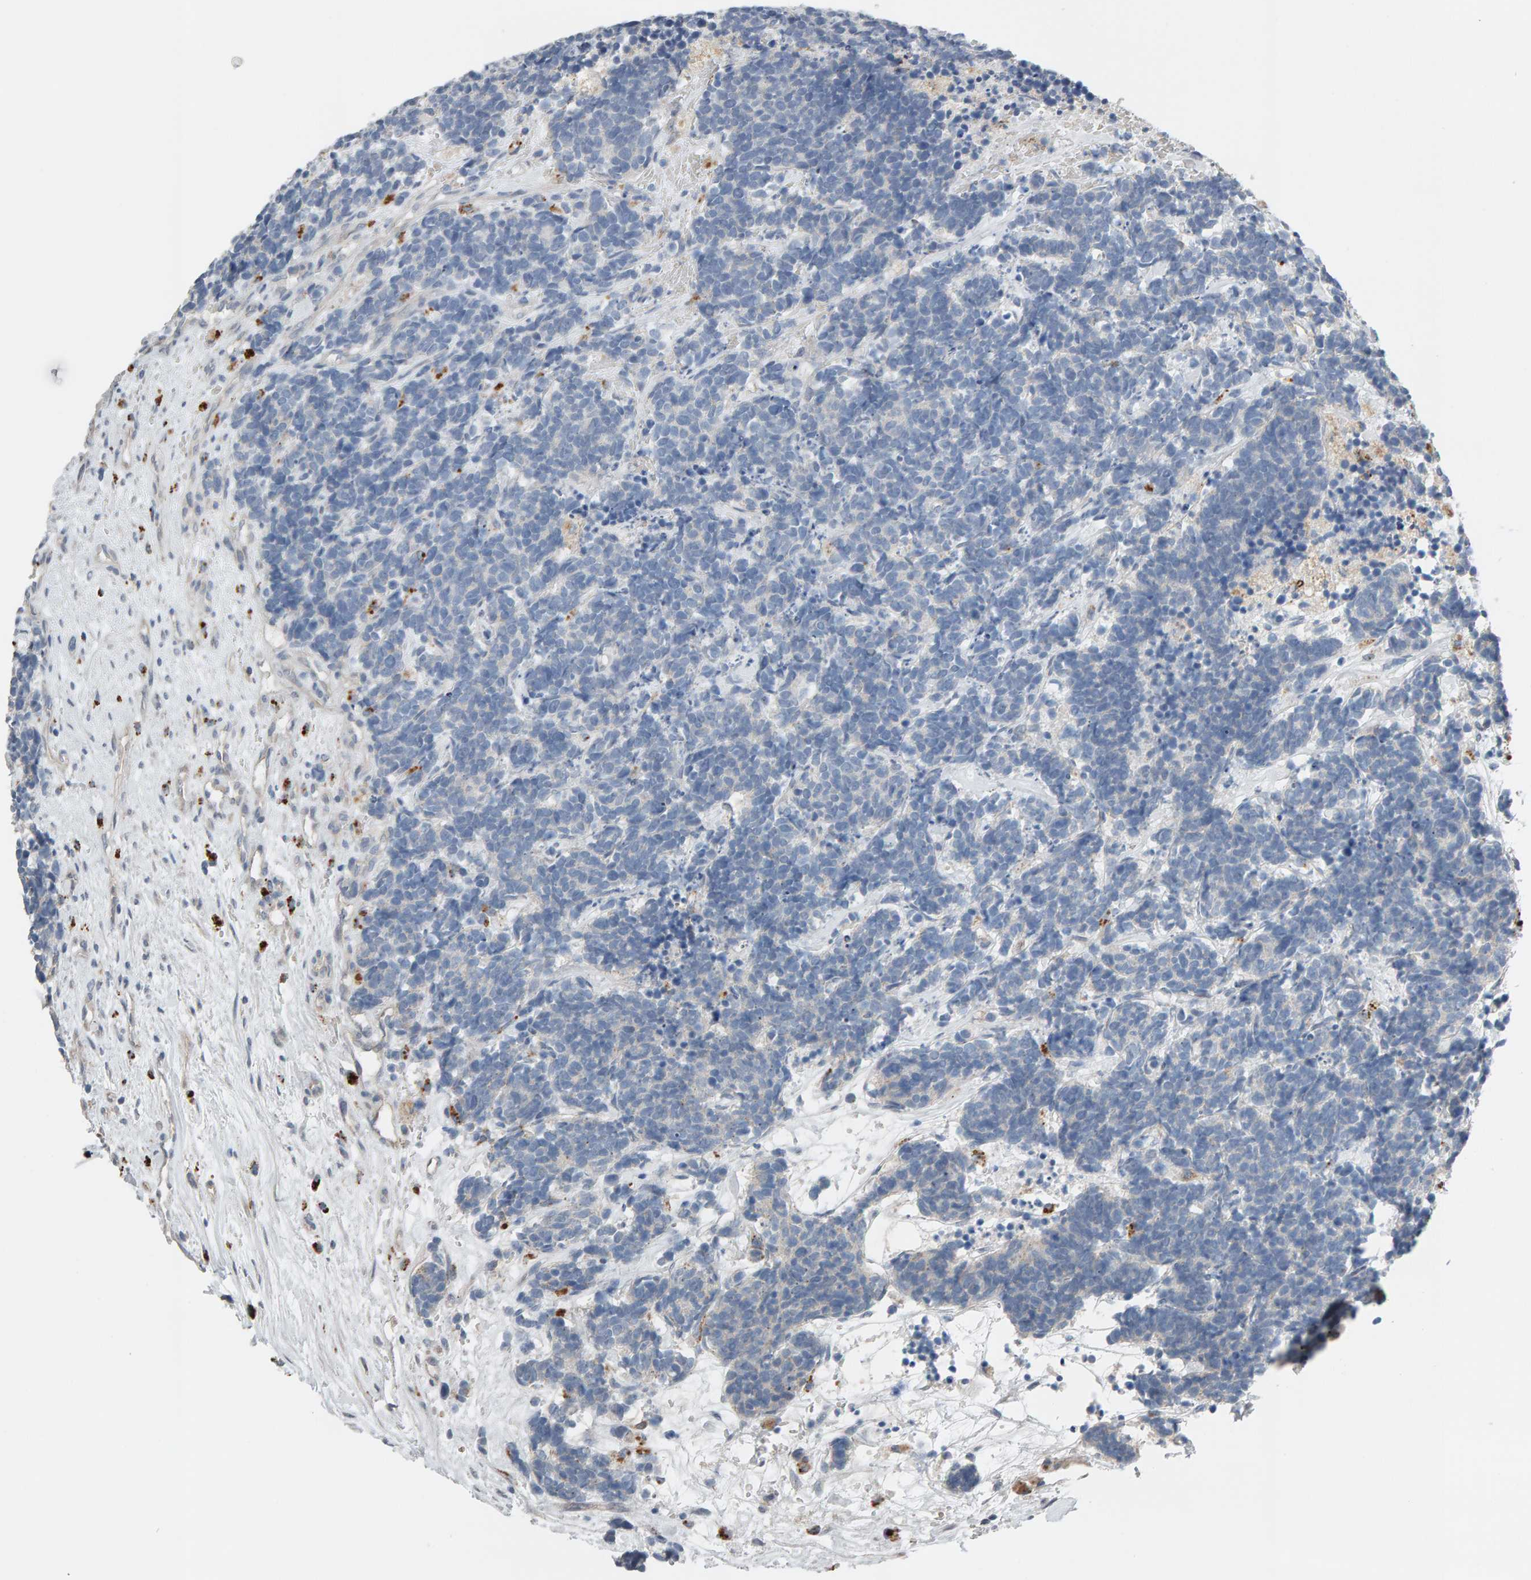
{"staining": {"intensity": "negative", "quantity": "none", "location": "none"}, "tissue": "carcinoid", "cell_type": "Tumor cells", "image_type": "cancer", "snomed": [{"axis": "morphology", "description": "Carcinoma, NOS"}, {"axis": "morphology", "description": "Carcinoid, malignant, NOS"}, {"axis": "topography", "description": "Urinary bladder"}], "caption": "Immunohistochemistry (IHC) of carcinoid demonstrates no expression in tumor cells.", "gene": "IPPK", "patient": {"sex": "male", "age": 57}}